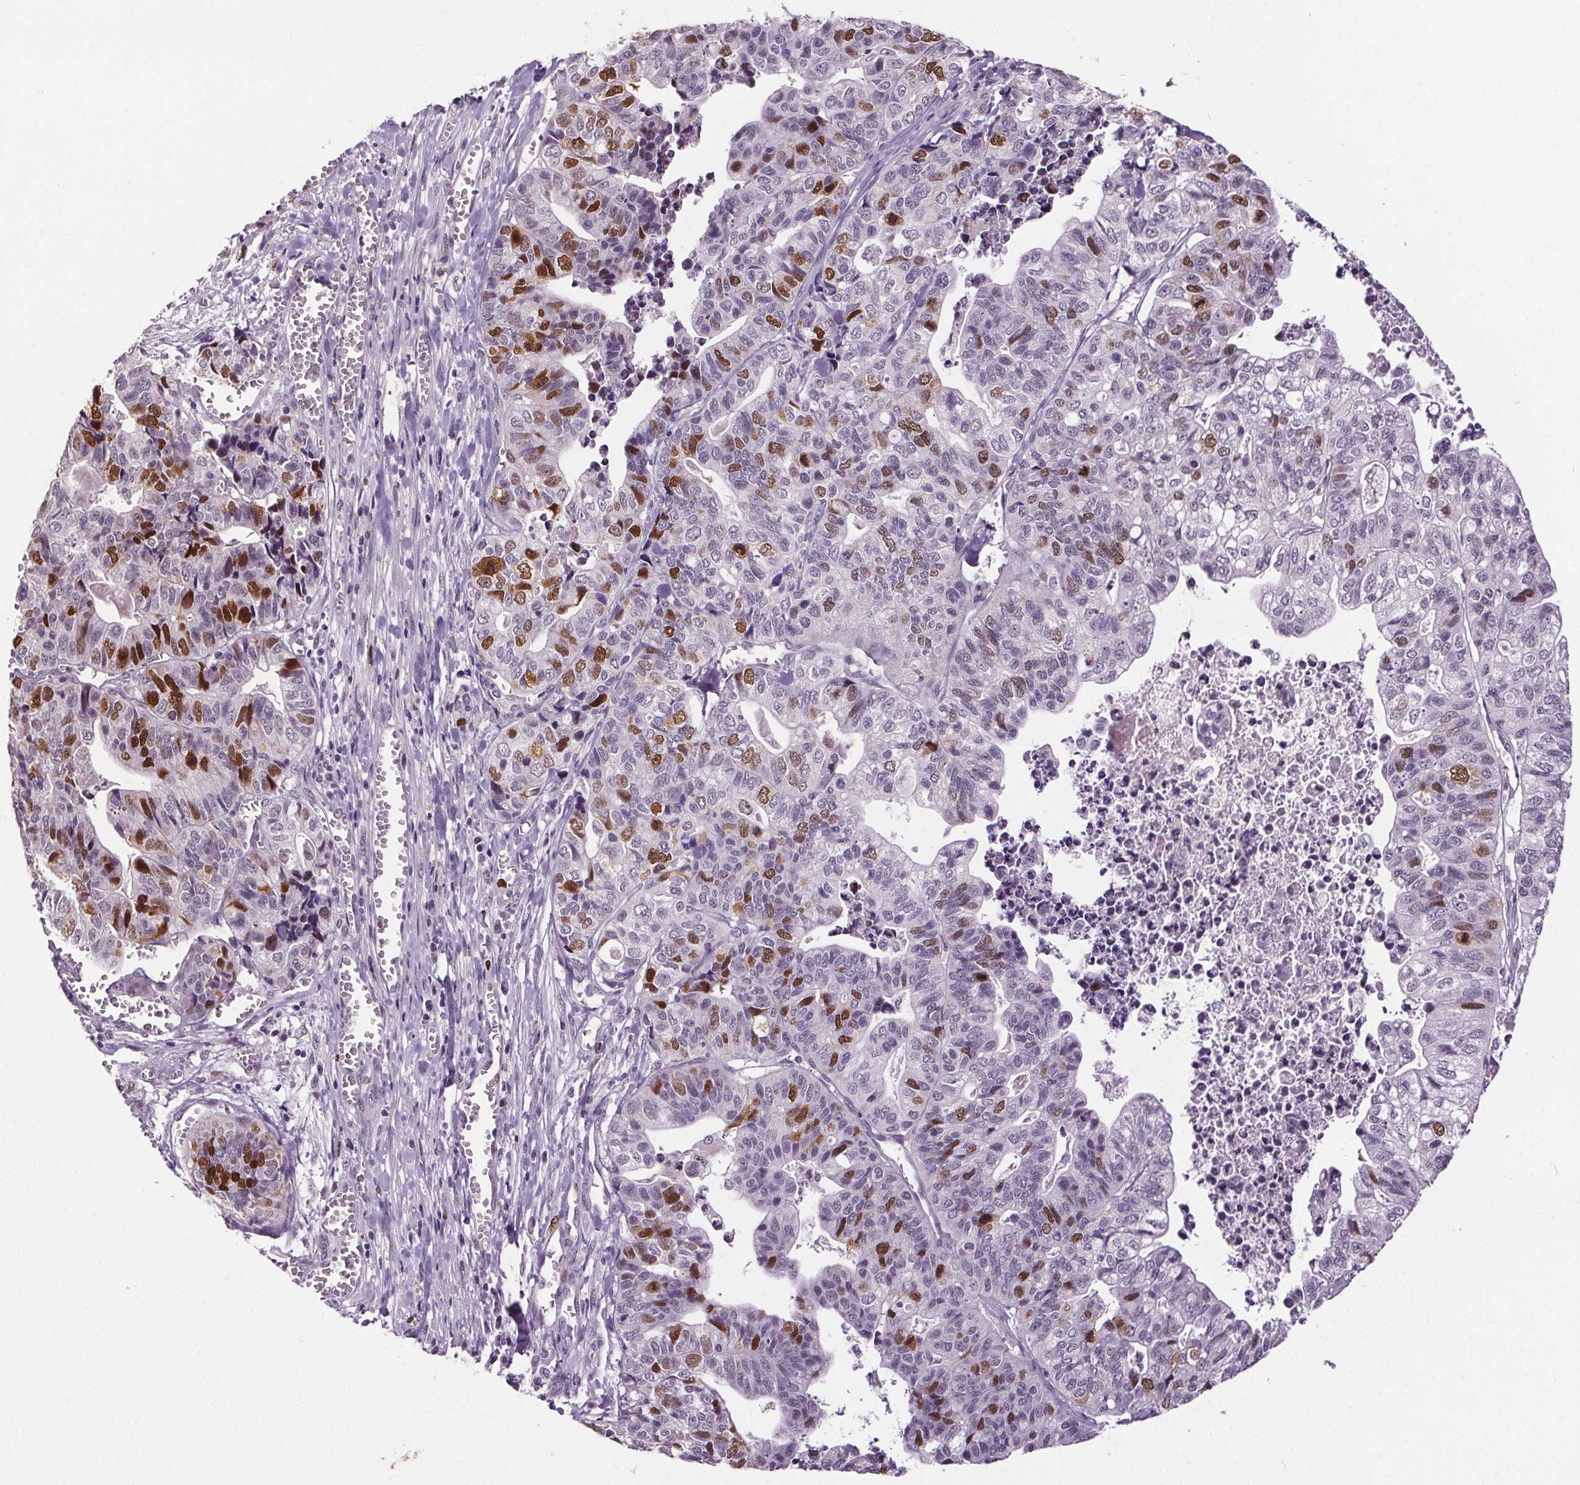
{"staining": {"intensity": "strong", "quantity": "<25%", "location": "nuclear"}, "tissue": "stomach cancer", "cell_type": "Tumor cells", "image_type": "cancer", "snomed": [{"axis": "morphology", "description": "Adenocarcinoma, NOS"}, {"axis": "topography", "description": "Stomach, upper"}], "caption": "IHC image of human stomach adenocarcinoma stained for a protein (brown), which displays medium levels of strong nuclear expression in approximately <25% of tumor cells.", "gene": "CENPF", "patient": {"sex": "female", "age": 67}}